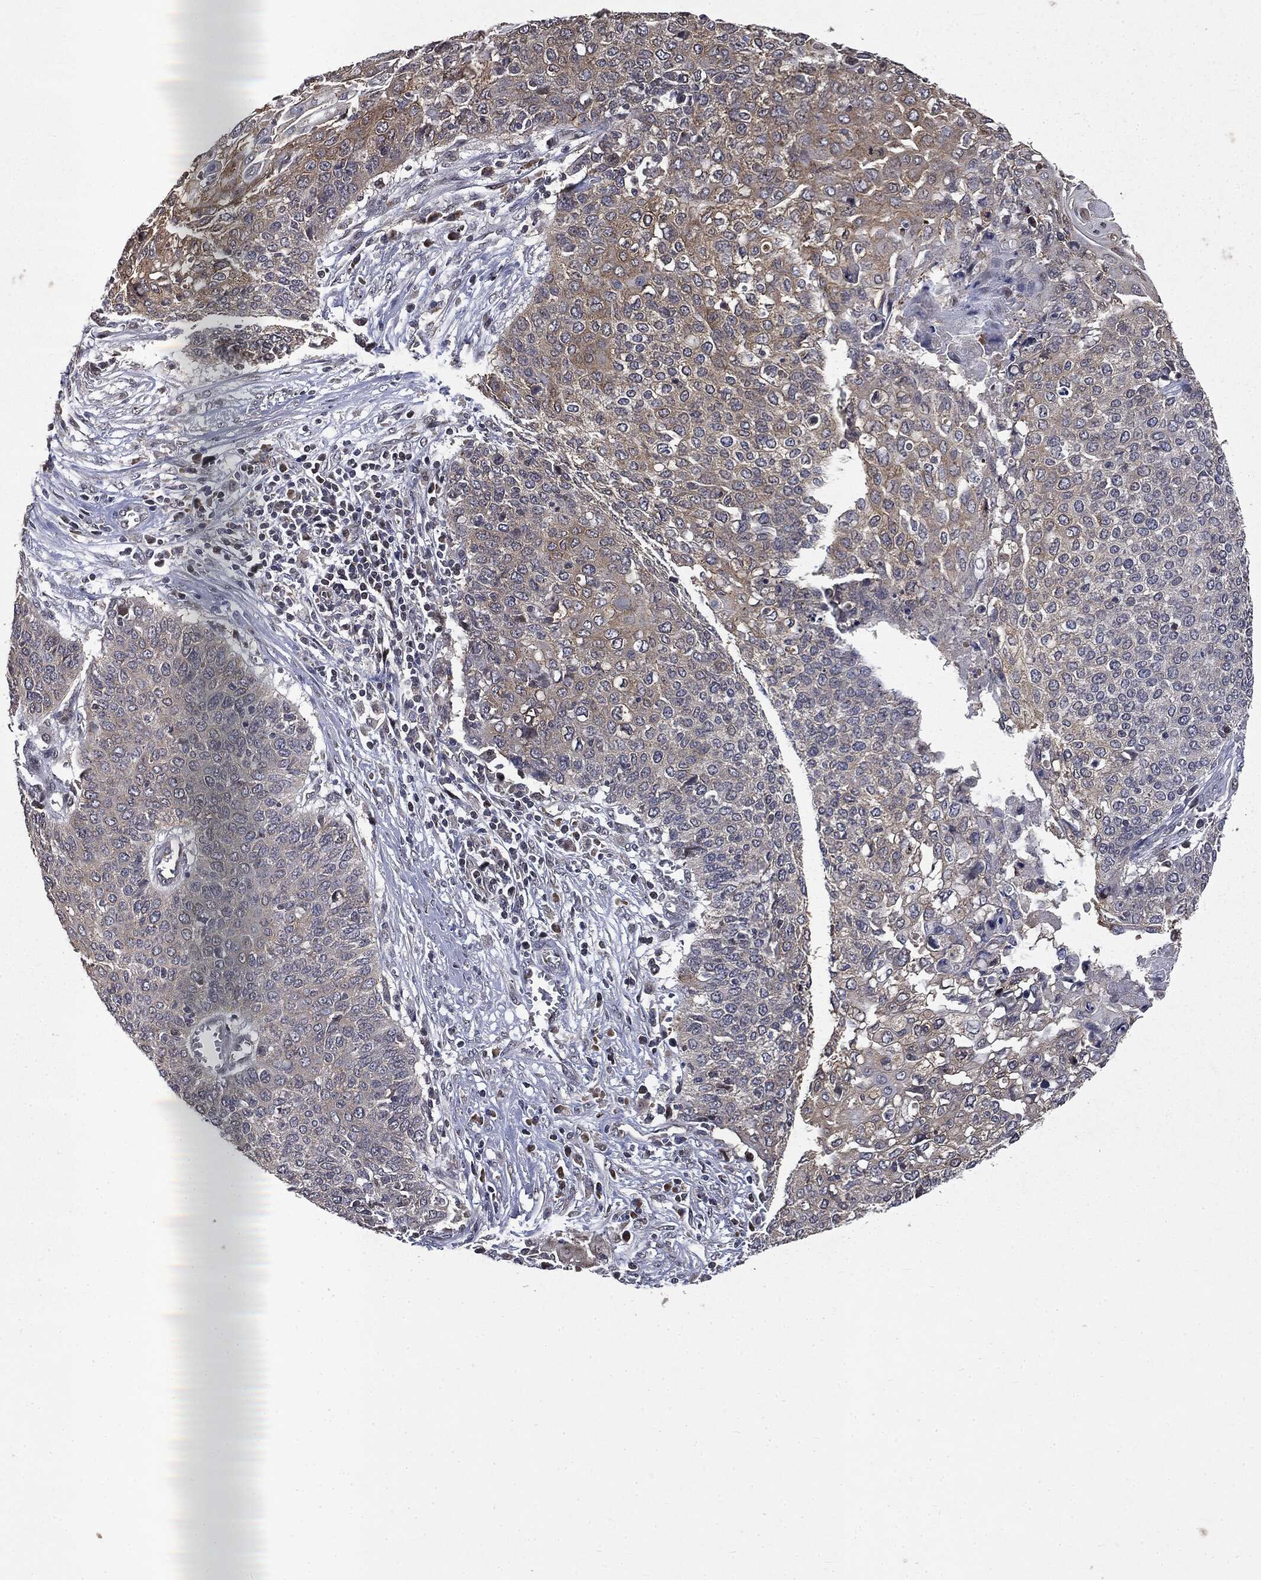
{"staining": {"intensity": "weak", "quantity": "25%-75%", "location": "cytoplasmic/membranous"}, "tissue": "cervical cancer", "cell_type": "Tumor cells", "image_type": "cancer", "snomed": [{"axis": "morphology", "description": "Squamous cell carcinoma, NOS"}, {"axis": "topography", "description": "Cervix"}], "caption": "IHC (DAB (3,3'-diaminobenzidine)) staining of cervical cancer reveals weak cytoplasmic/membranous protein staining in approximately 25%-75% of tumor cells.", "gene": "PLPPR2", "patient": {"sex": "female", "age": 39}}